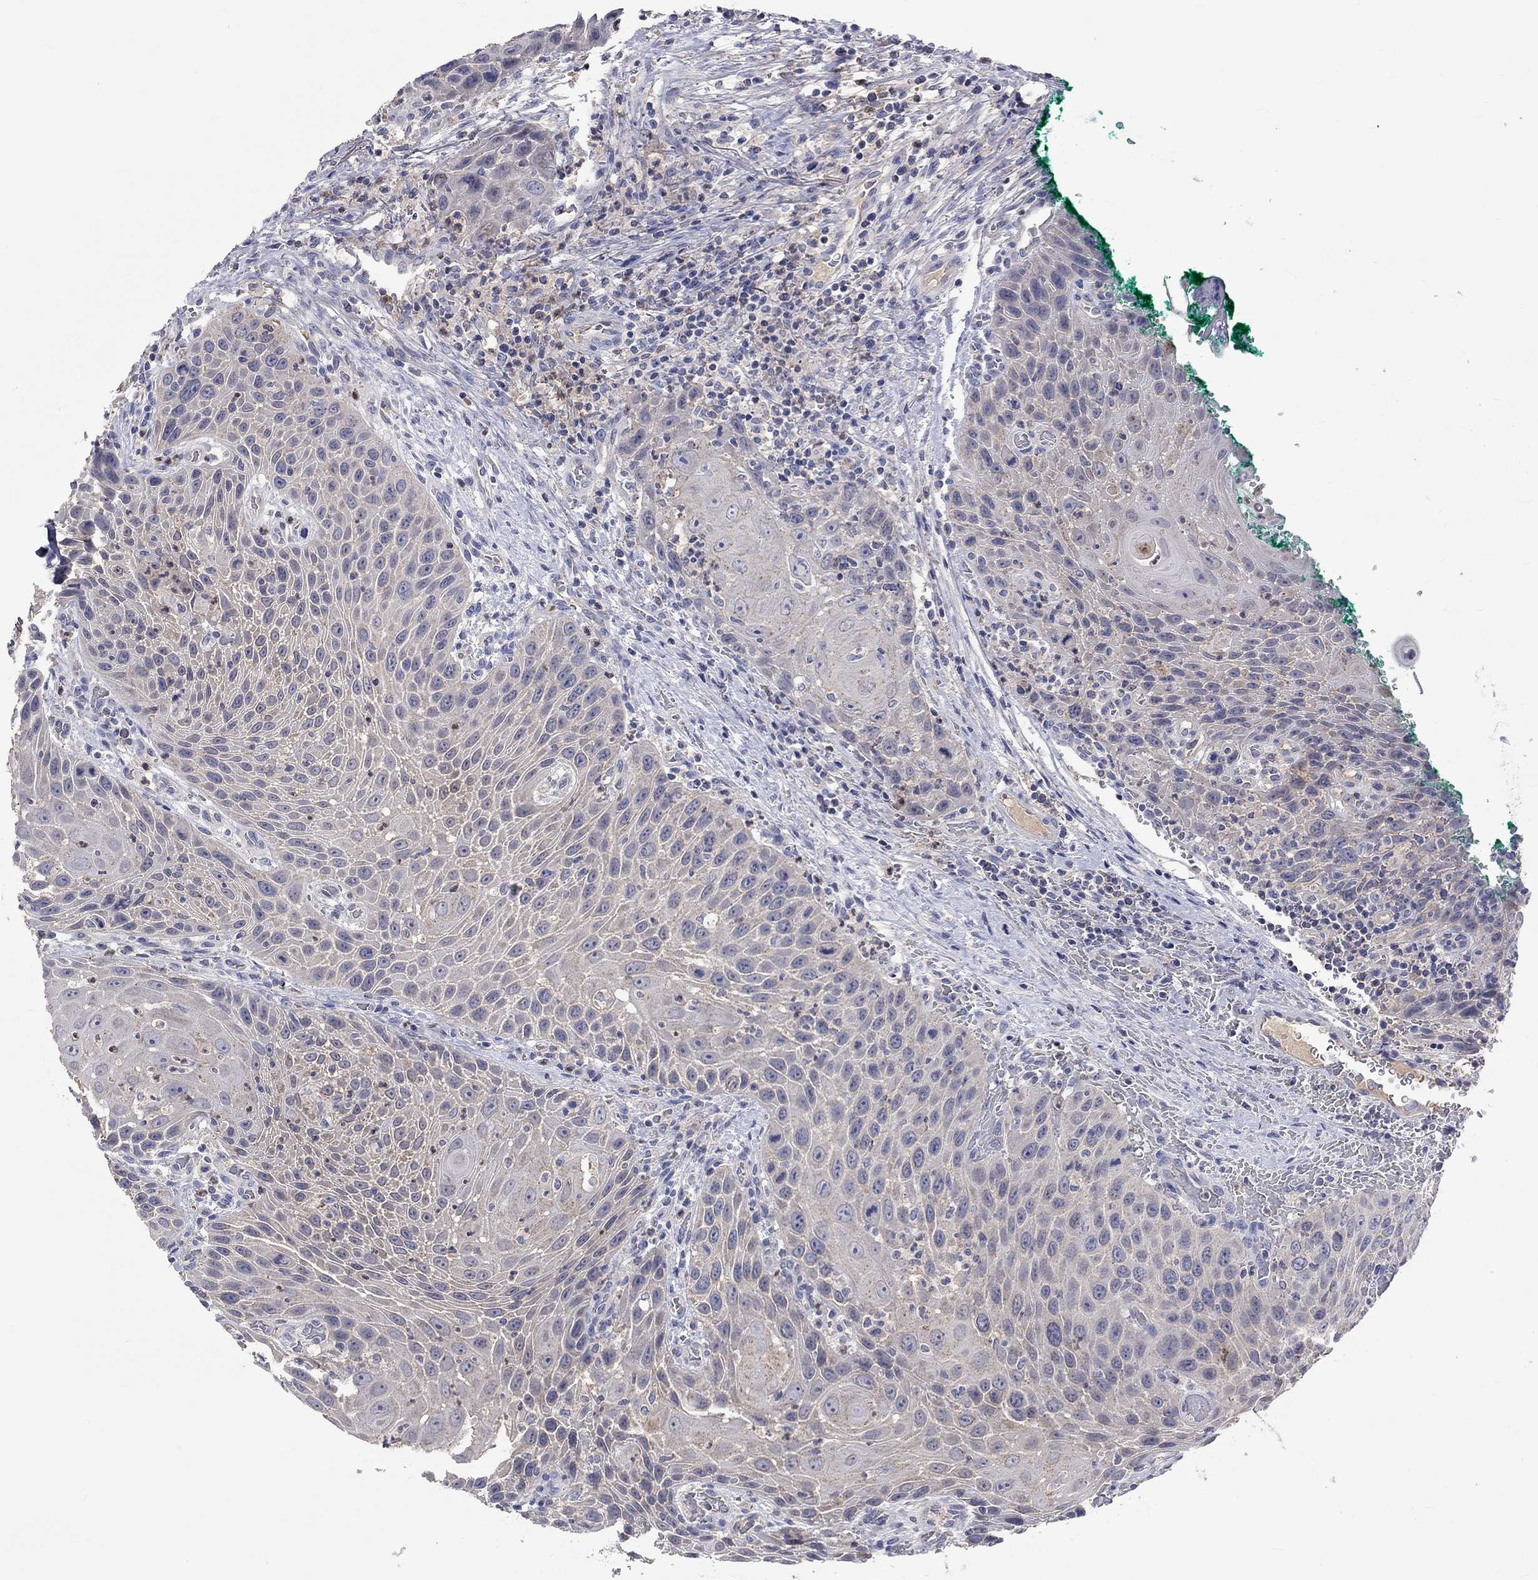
{"staining": {"intensity": "negative", "quantity": "none", "location": "none"}, "tissue": "head and neck cancer", "cell_type": "Tumor cells", "image_type": "cancer", "snomed": [{"axis": "morphology", "description": "Squamous cell carcinoma, NOS"}, {"axis": "topography", "description": "Head-Neck"}], "caption": "Photomicrograph shows no protein staining in tumor cells of head and neck squamous cell carcinoma tissue.", "gene": "LRFN4", "patient": {"sex": "male", "age": 69}}